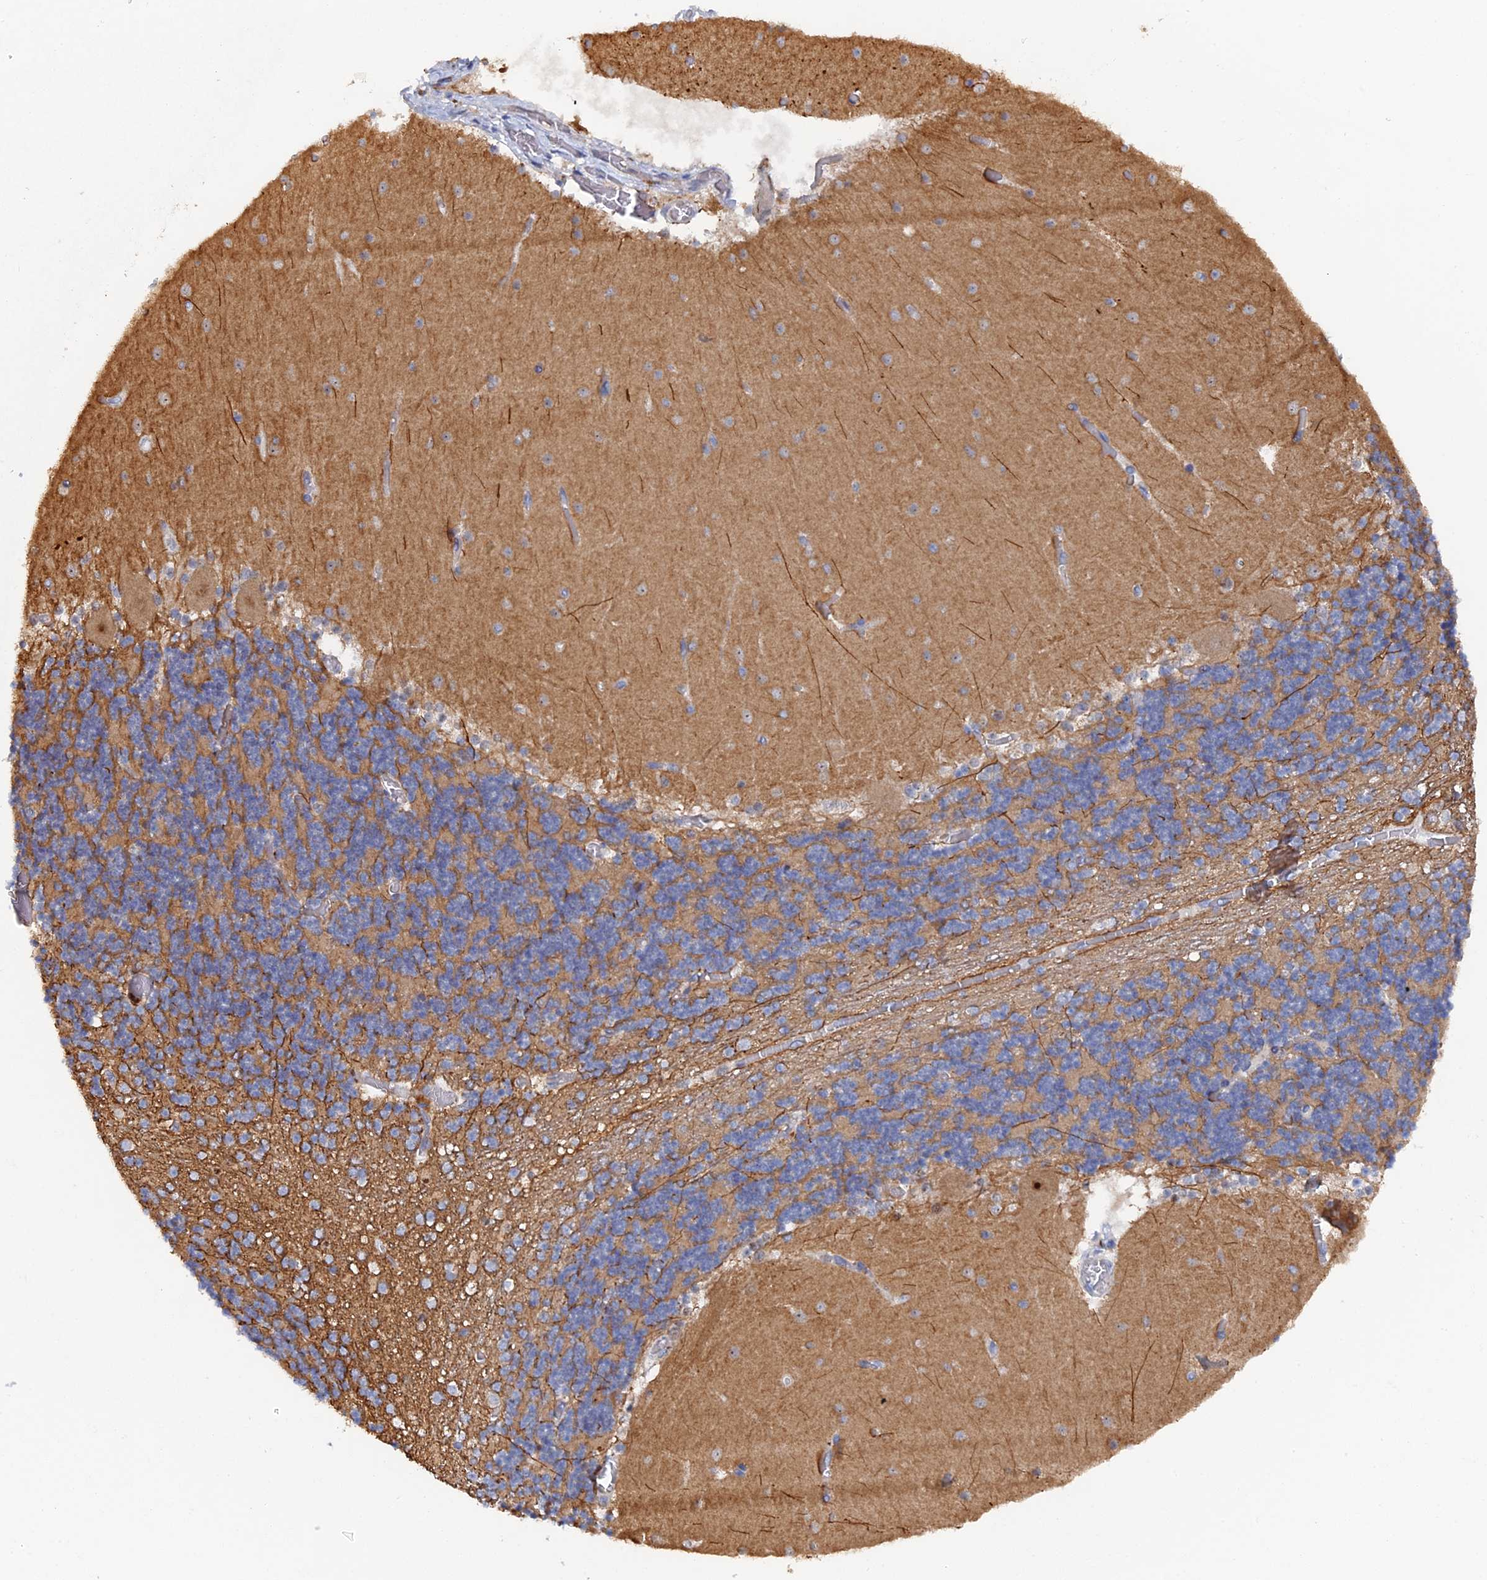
{"staining": {"intensity": "moderate", "quantity": ">75%", "location": "cytoplasmic/membranous"}, "tissue": "cerebellum", "cell_type": "Cells in granular layer", "image_type": "normal", "snomed": [{"axis": "morphology", "description": "Normal tissue, NOS"}, {"axis": "topography", "description": "Cerebellum"}], "caption": "Protein analysis of normal cerebellum displays moderate cytoplasmic/membranous positivity in approximately >75% of cells in granular layer. The staining is performed using DAB brown chromogen to label protein expression. The nuclei are counter-stained blue using hematoxylin.", "gene": "MIGA2", "patient": {"sex": "female", "age": 28}}